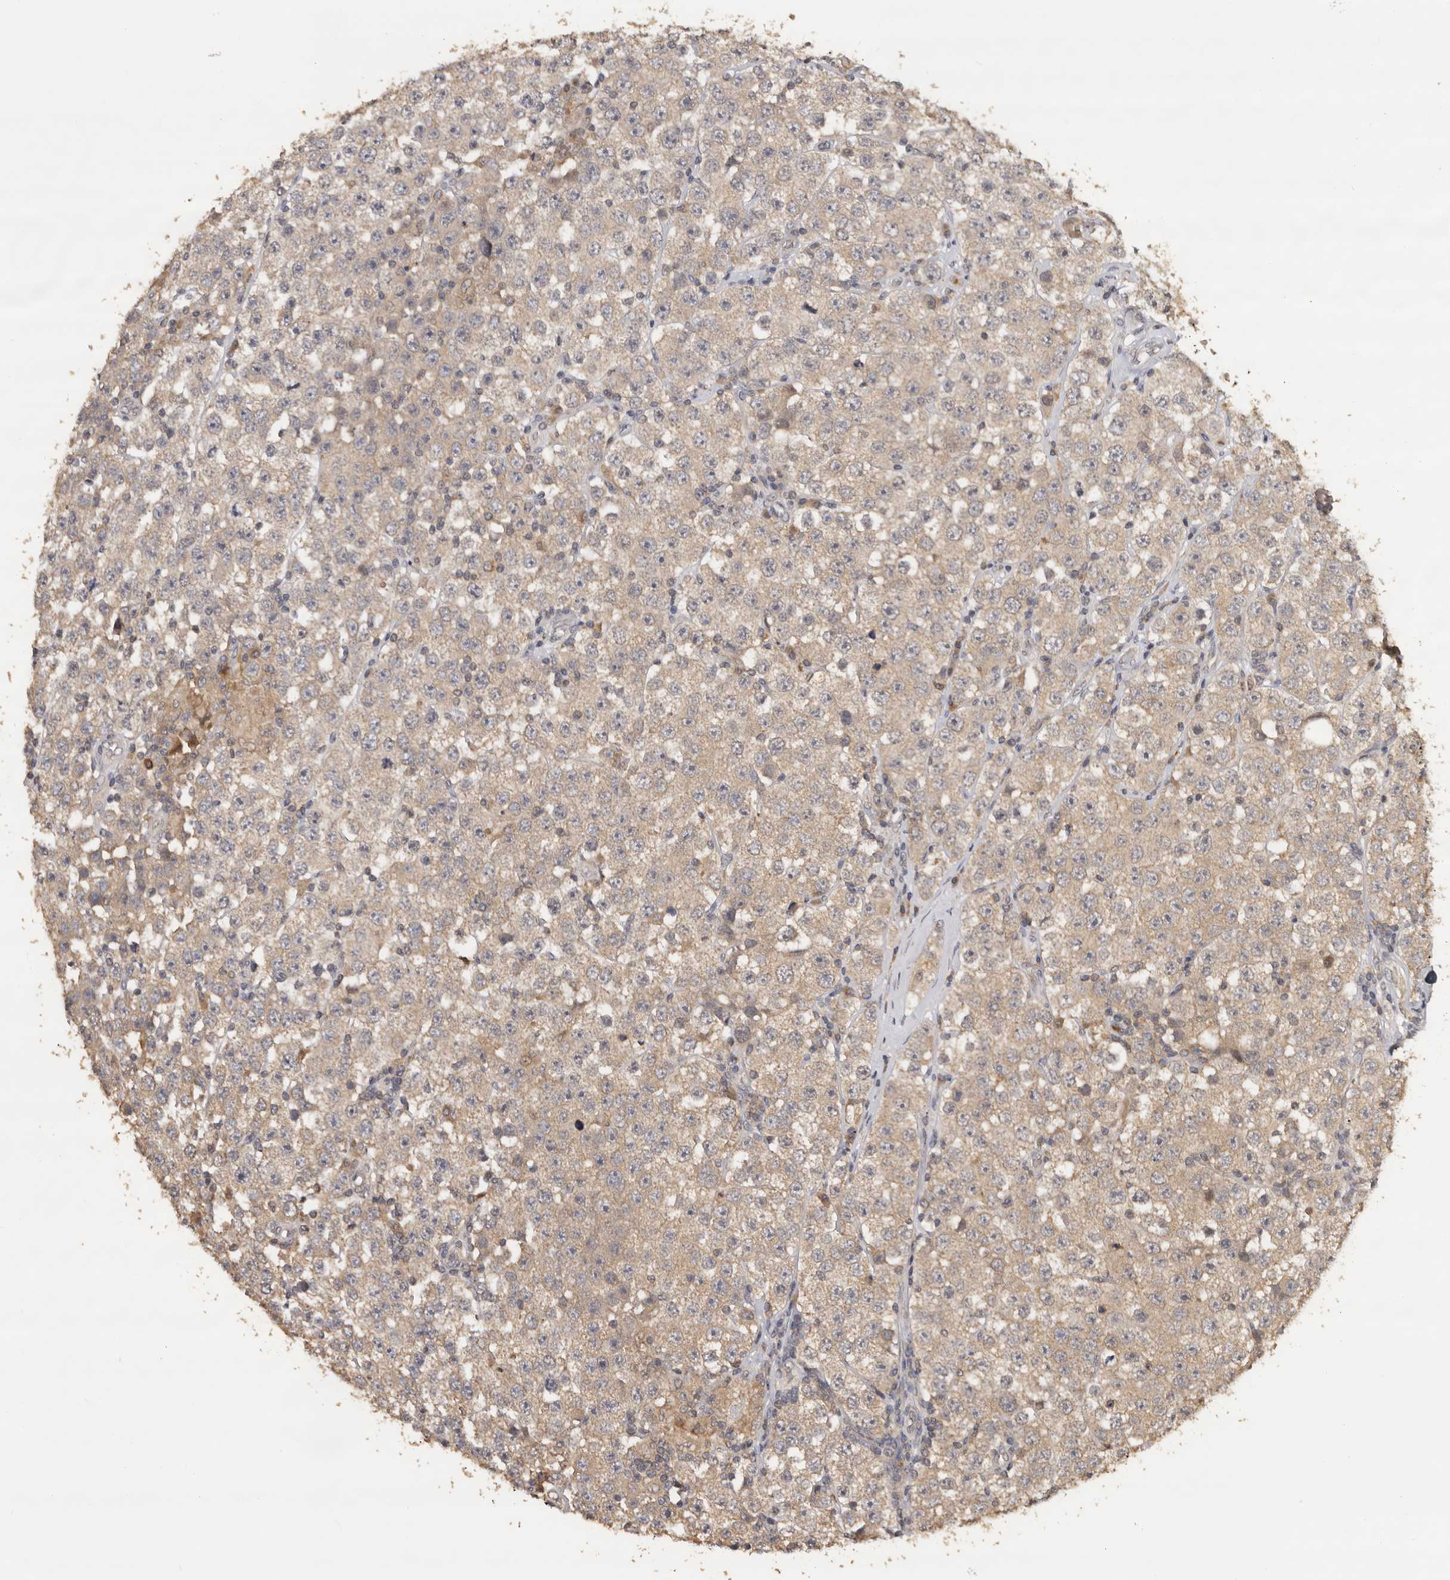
{"staining": {"intensity": "weak", "quantity": "25%-75%", "location": "cytoplasmic/membranous"}, "tissue": "testis cancer", "cell_type": "Tumor cells", "image_type": "cancer", "snomed": [{"axis": "morphology", "description": "Seminoma, NOS"}, {"axis": "topography", "description": "Testis"}], "caption": "A brown stain shows weak cytoplasmic/membranous staining of a protein in seminoma (testis) tumor cells.", "gene": "KIF2B", "patient": {"sex": "male", "age": 28}}